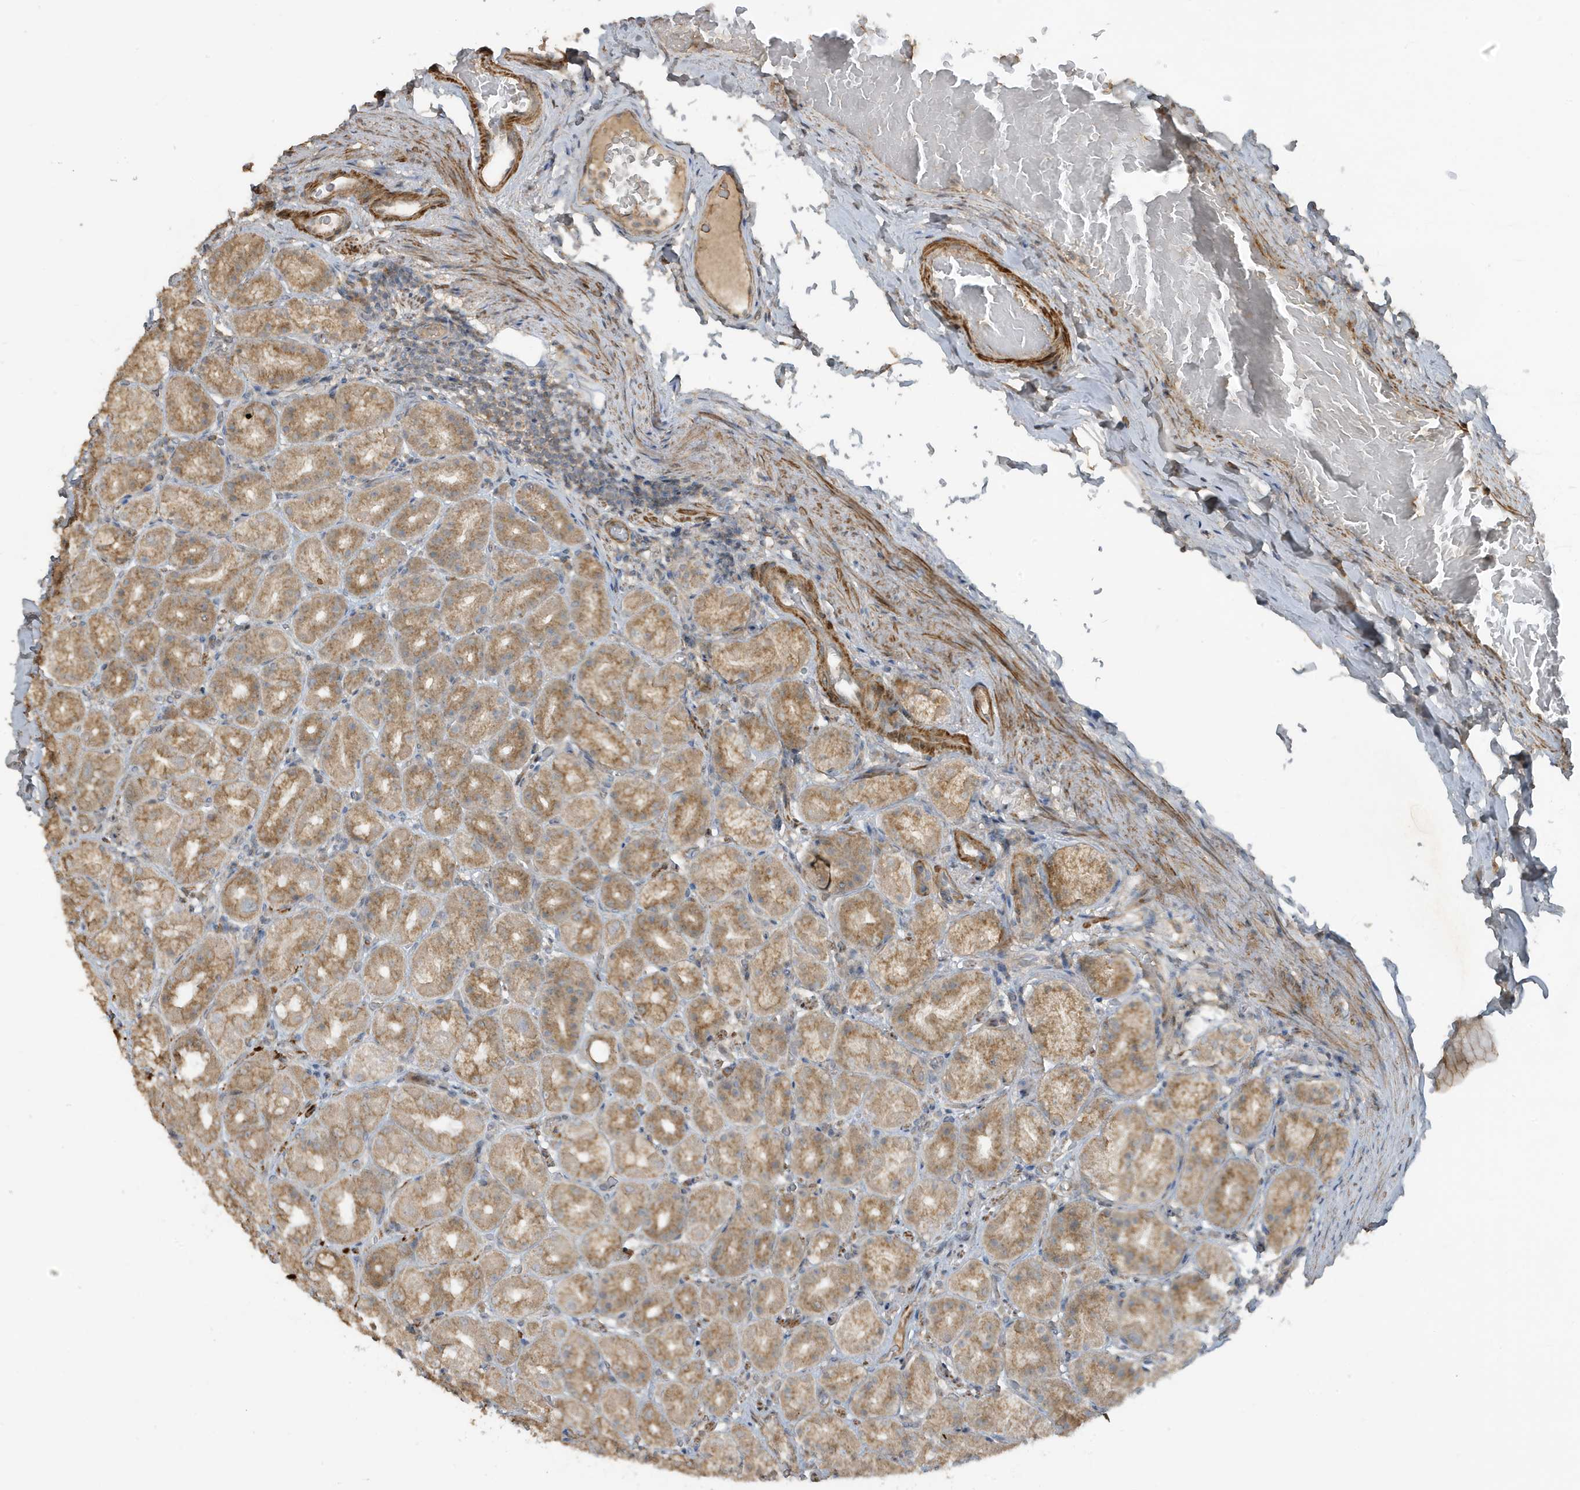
{"staining": {"intensity": "moderate", "quantity": ">75%", "location": "cytoplasmic/membranous"}, "tissue": "stomach", "cell_type": "Glandular cells", "image_type": "normal", "snomed": [{"axis": "morphology", "description": "Normal tissue, NOS"}, {"axis": "topography", "description": "Stomach, upper"}], "caption": "An IHC image of unremarkable tissue is shown. Protein staining in brown shows moderate cytoplasmic/membranous positivity in stomach within glandular cells.", "gene": "PRRT3", "patient": {"sex": "male", "age": 68}}